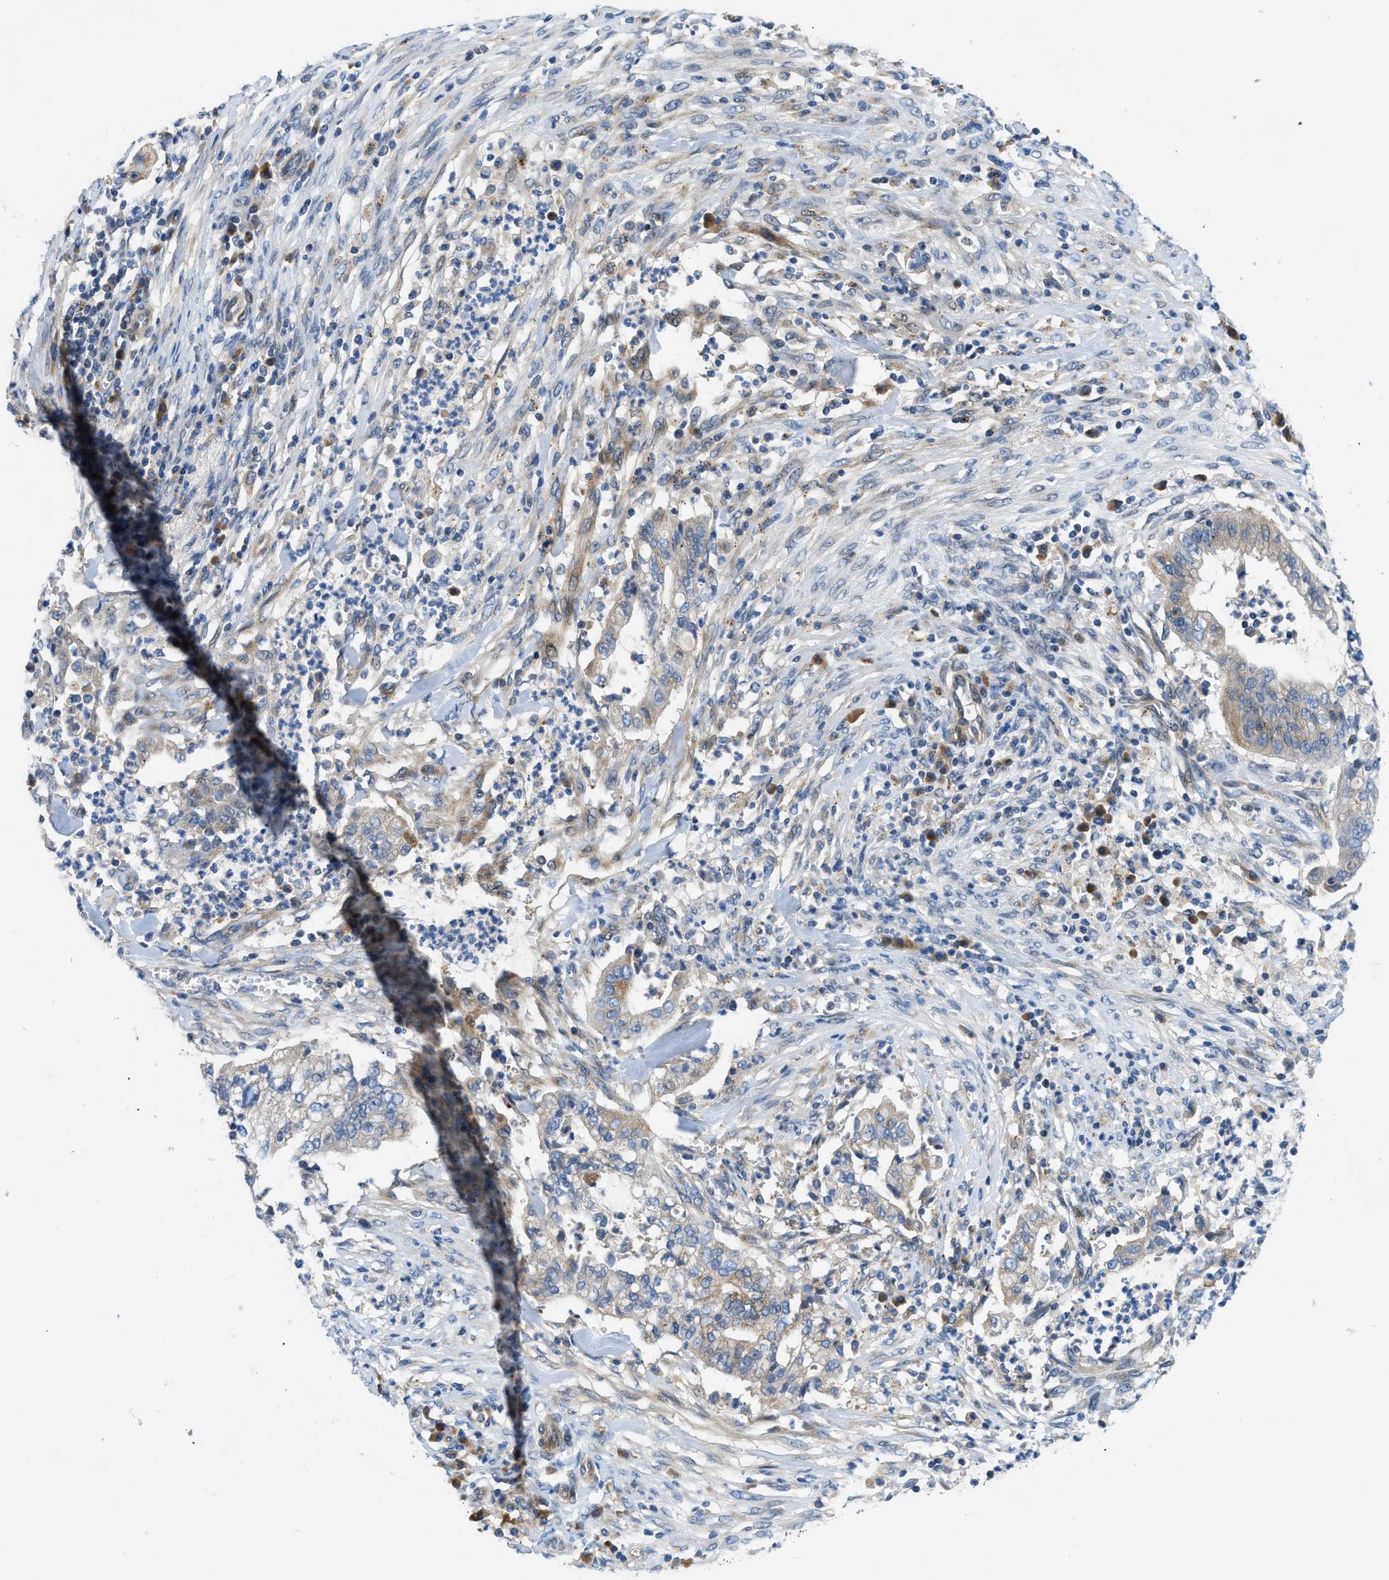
{"staining": {"intensity": "weak", "quantity": "<25%", "location": "cytoplasmic/membranous"}, "tissue": "cervical cancer", "cell_type": "Tumor cells", "image_type": "cancer", "snomed": [{"axis": "morphology", "description": "Adenocarcinoma, NOS"}, {"axis": "topography", "description": "Cervix"}], "caption": "A micrograph of cervical adenocarcinoma stained for a protein exhibits no brown staining in tumor cells.", "gene": "TMEM248", "patient": {"sex": "female", "age": 44}}